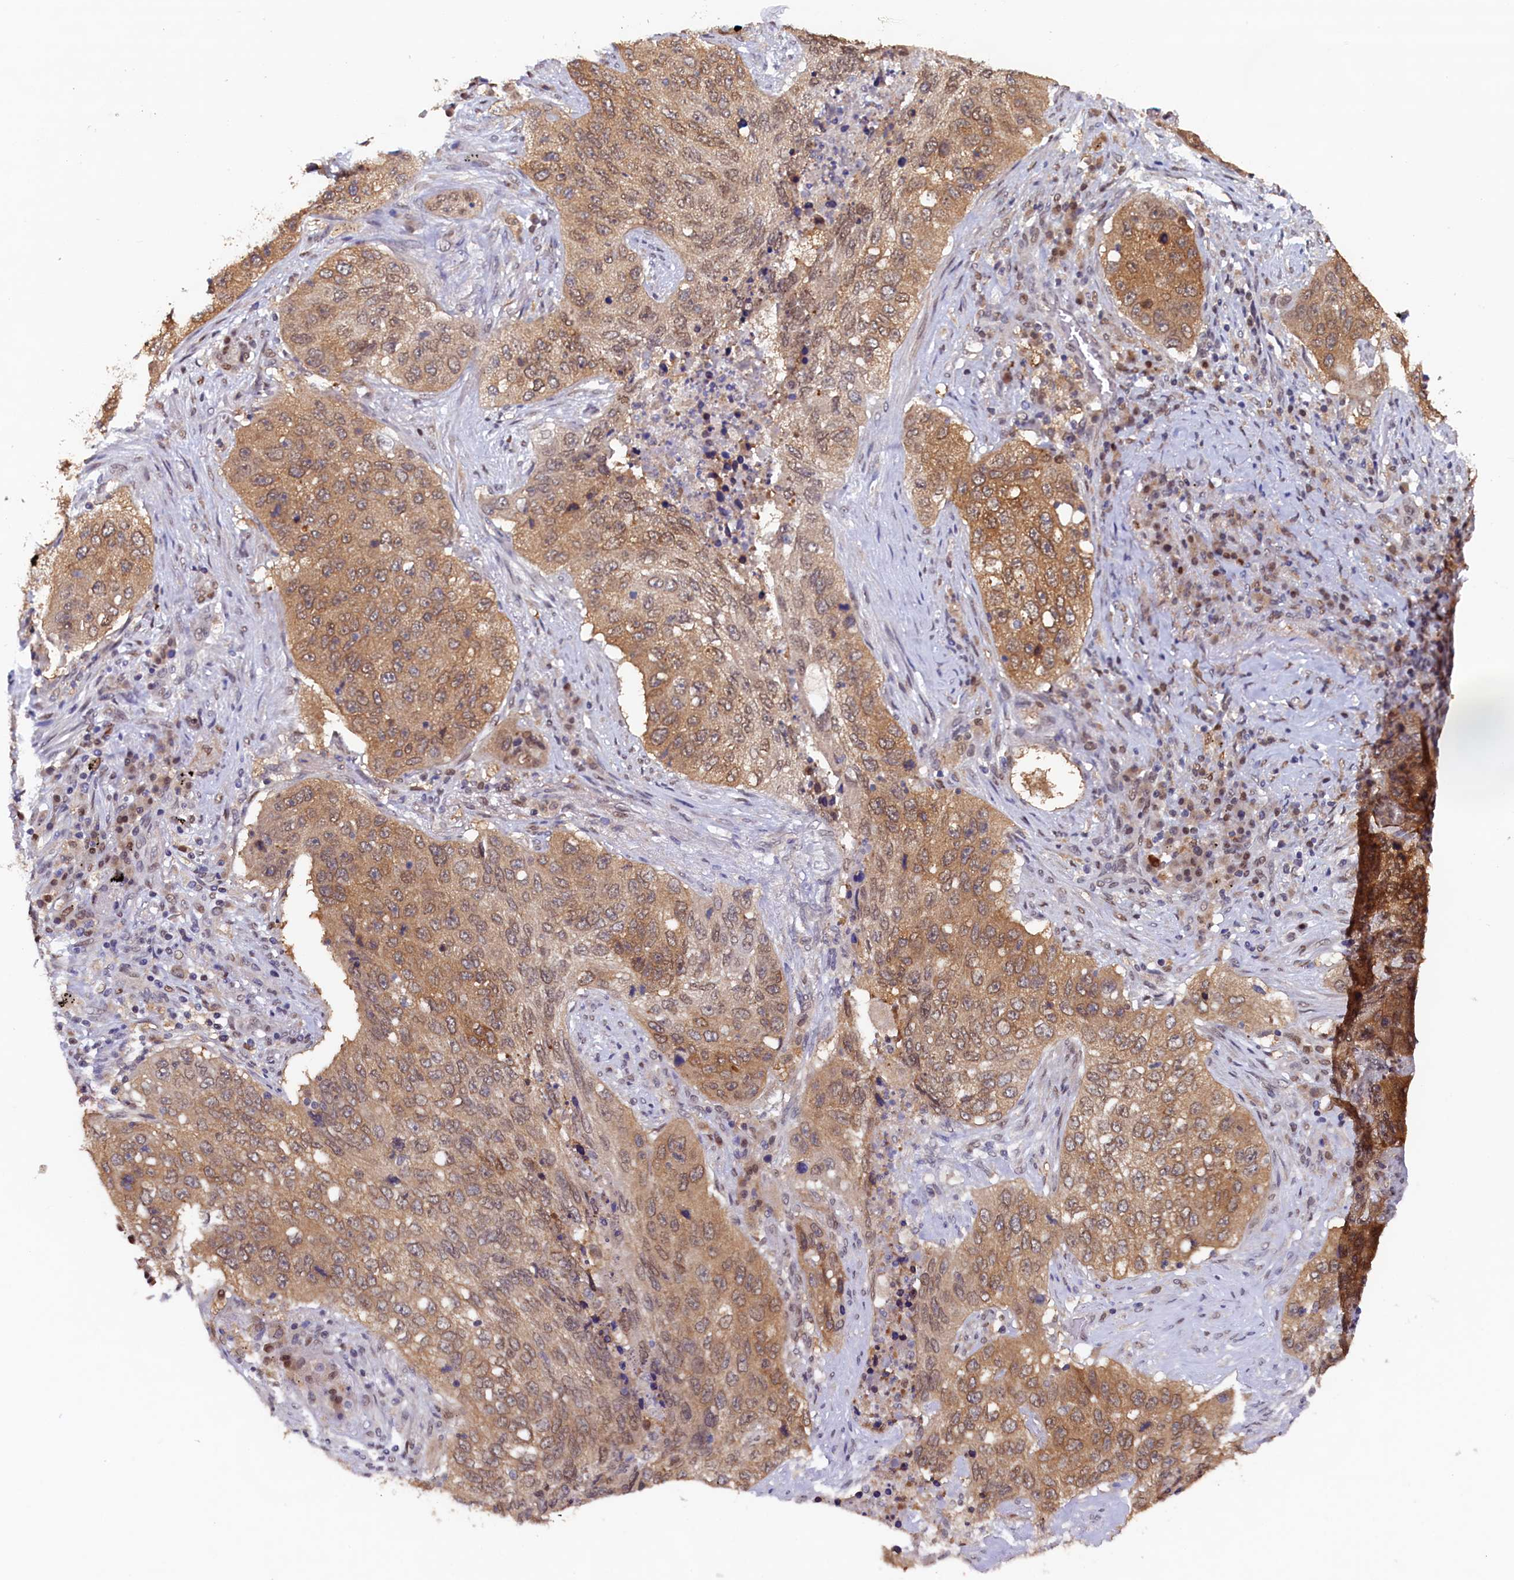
{"staining": {"intensity": "moderate", "quantity": ">75%", "location": "cytoplasmic/membranous,nuclear"}, "tissue": "lung cancer", "cell_type": "Tumor cells", "image_type": "cancer", "snomed": [{"axis": "morphology", "description": "Squamous cell carcinoma, NOS"}, {"axis": "topography", "description": "Lung"}], "caption": "High-magnification brightfield microscopy of squamous cell carcinoma (lung) stained with DAB (3,3'-diaminobenzidine) (brown) and counterstained with hematoxylin (blue). tumor cells exhibit moderate cytoplasmic/membranous and nuclear positivity is present in approximately>75% of cells. (DAB = brown stain, brightfield microscopy at high magnification).", "gene": "AHCY", "patient": {"sex": "female", "age": 63}}